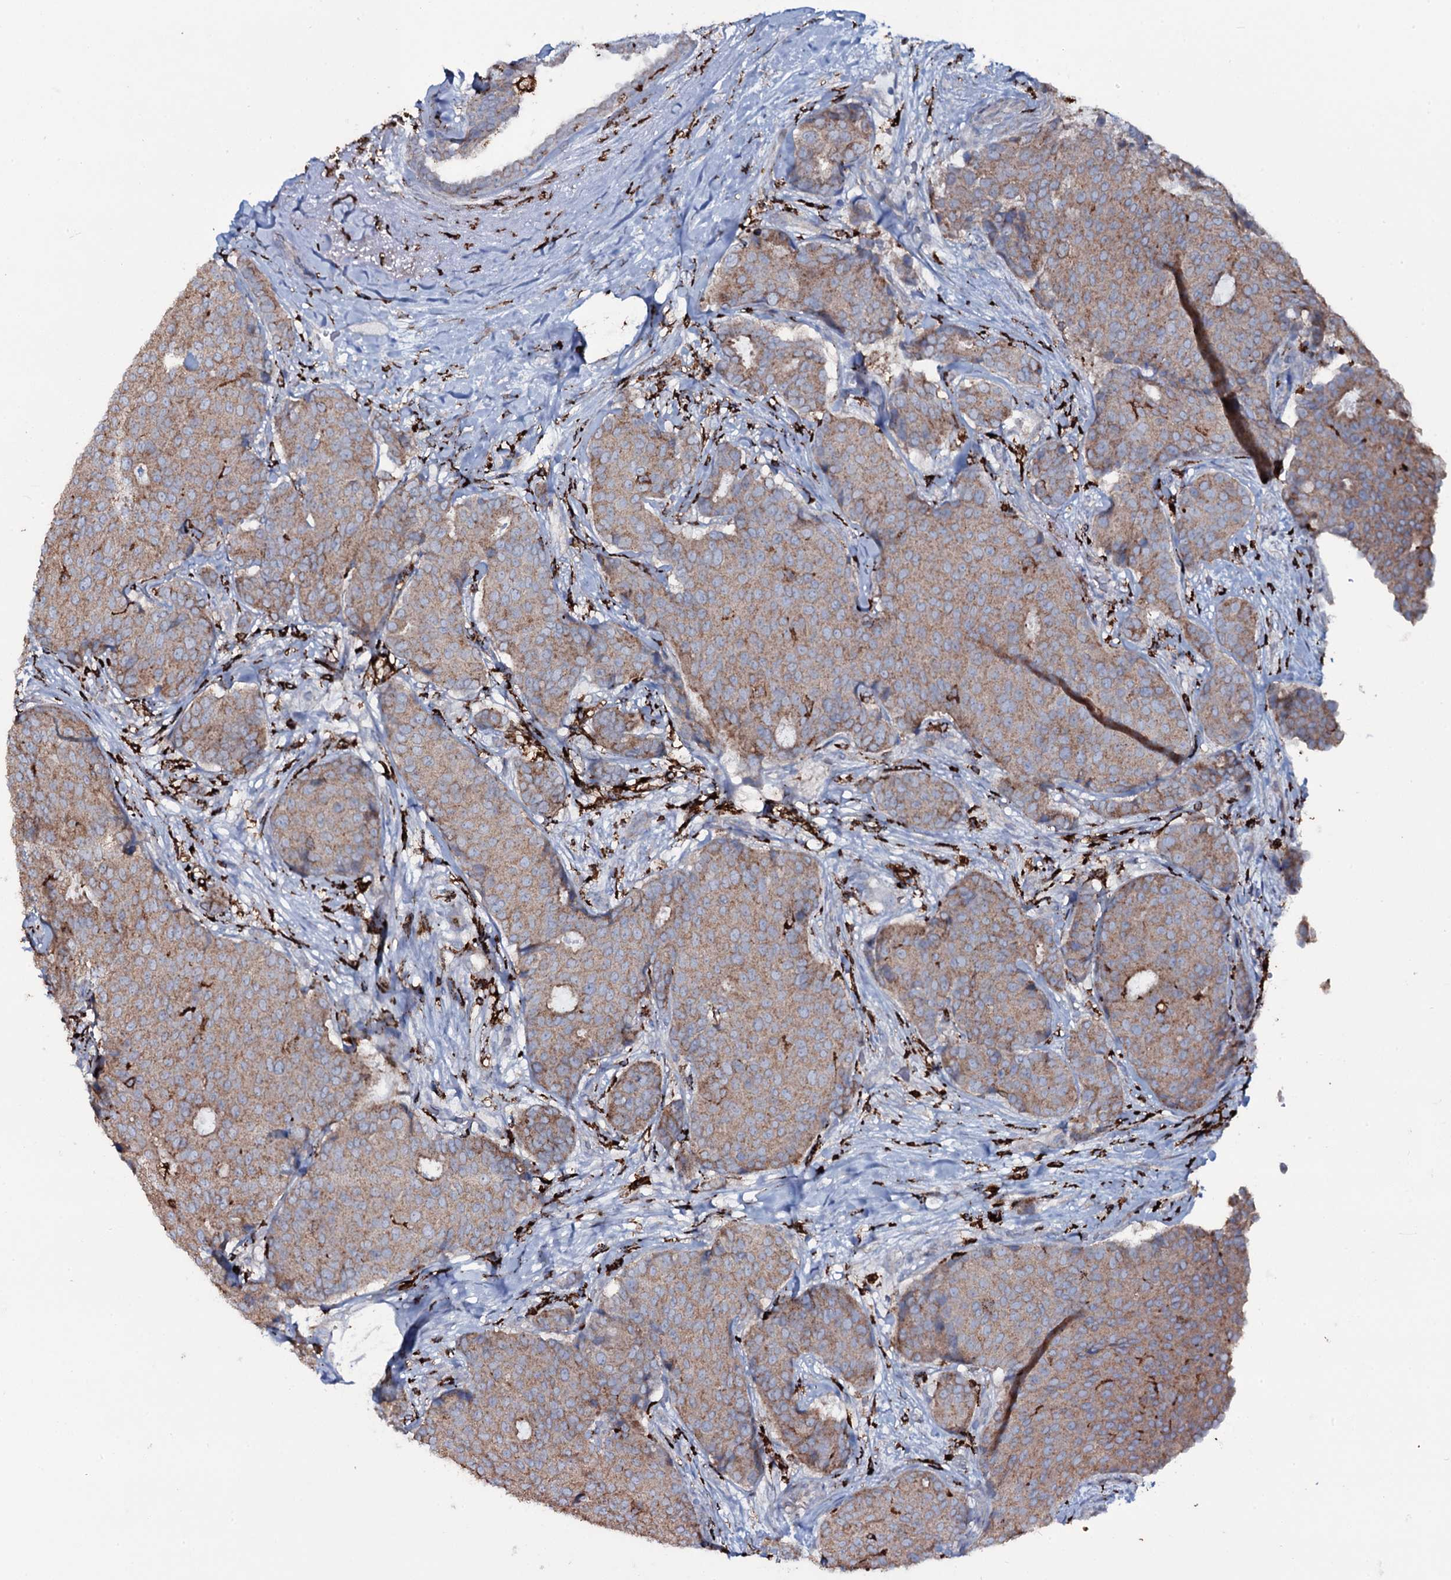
{"staining": {"intensity": "moderate", "quantity": ">75%", "location": "cytoplasmic/membranous"}, "tissue": "breast cancer", "cell_type": "Tumor cells", "image_type": "cancer", "snomed": [{"axis": "morphology", "description": "Duct carcinoma"}, {"axis": "topography", "description": "Breast"}], "caption": "This image demonstrates immunohistochemistry (IHC) staining of breast infiltrating ductal carcinoma, with medium moderate cytoplasmic/membranous expression in approximately >75% of tumor cells.", "gene": "OSBPL2", "patient": {"sex": "female", "age": 75}}